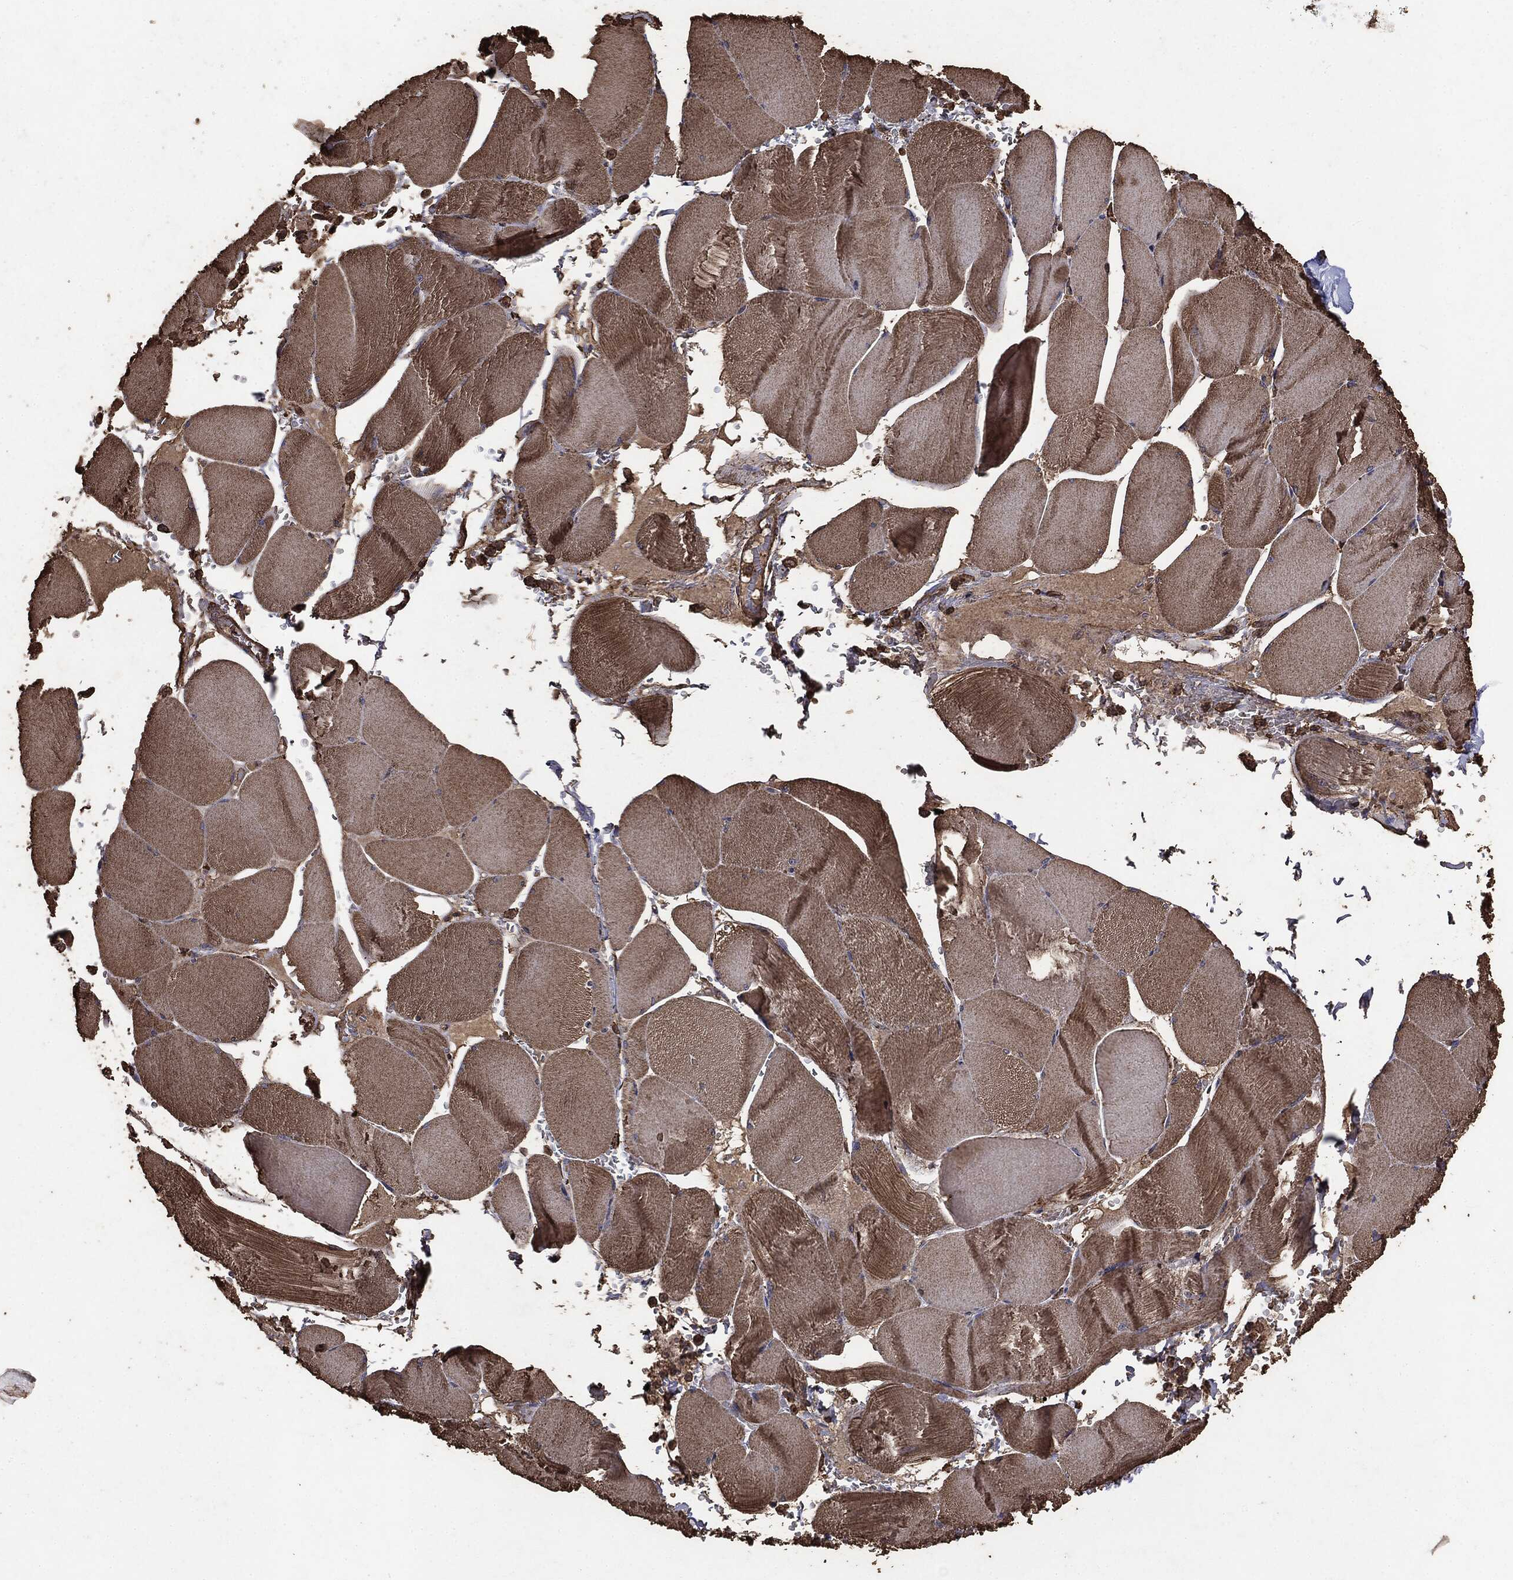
{"staining": {"intensity": "moderate", "quantity": "25%-75%", "location": "cytoplasmic/membranous"}, "tissue": "skeletal muscle", "cell_type": "Myocytes", "image_type": "normal", "snomed": [{"axis": "morphology", "description": "Normal tissue, NOS"}, {"axis": "topography", "description": "Skeletal muscle"}], "caption": "DAB (3,3'-diaminobenzidine) immunohistochemical staining of normal human skeletal muscle shows moderate cytoplasmic/membranous protein positivity in approximately 25%-75% of myocytes.", "gene": "MTOR", "patient": {"sex": "male", "age": 56}}